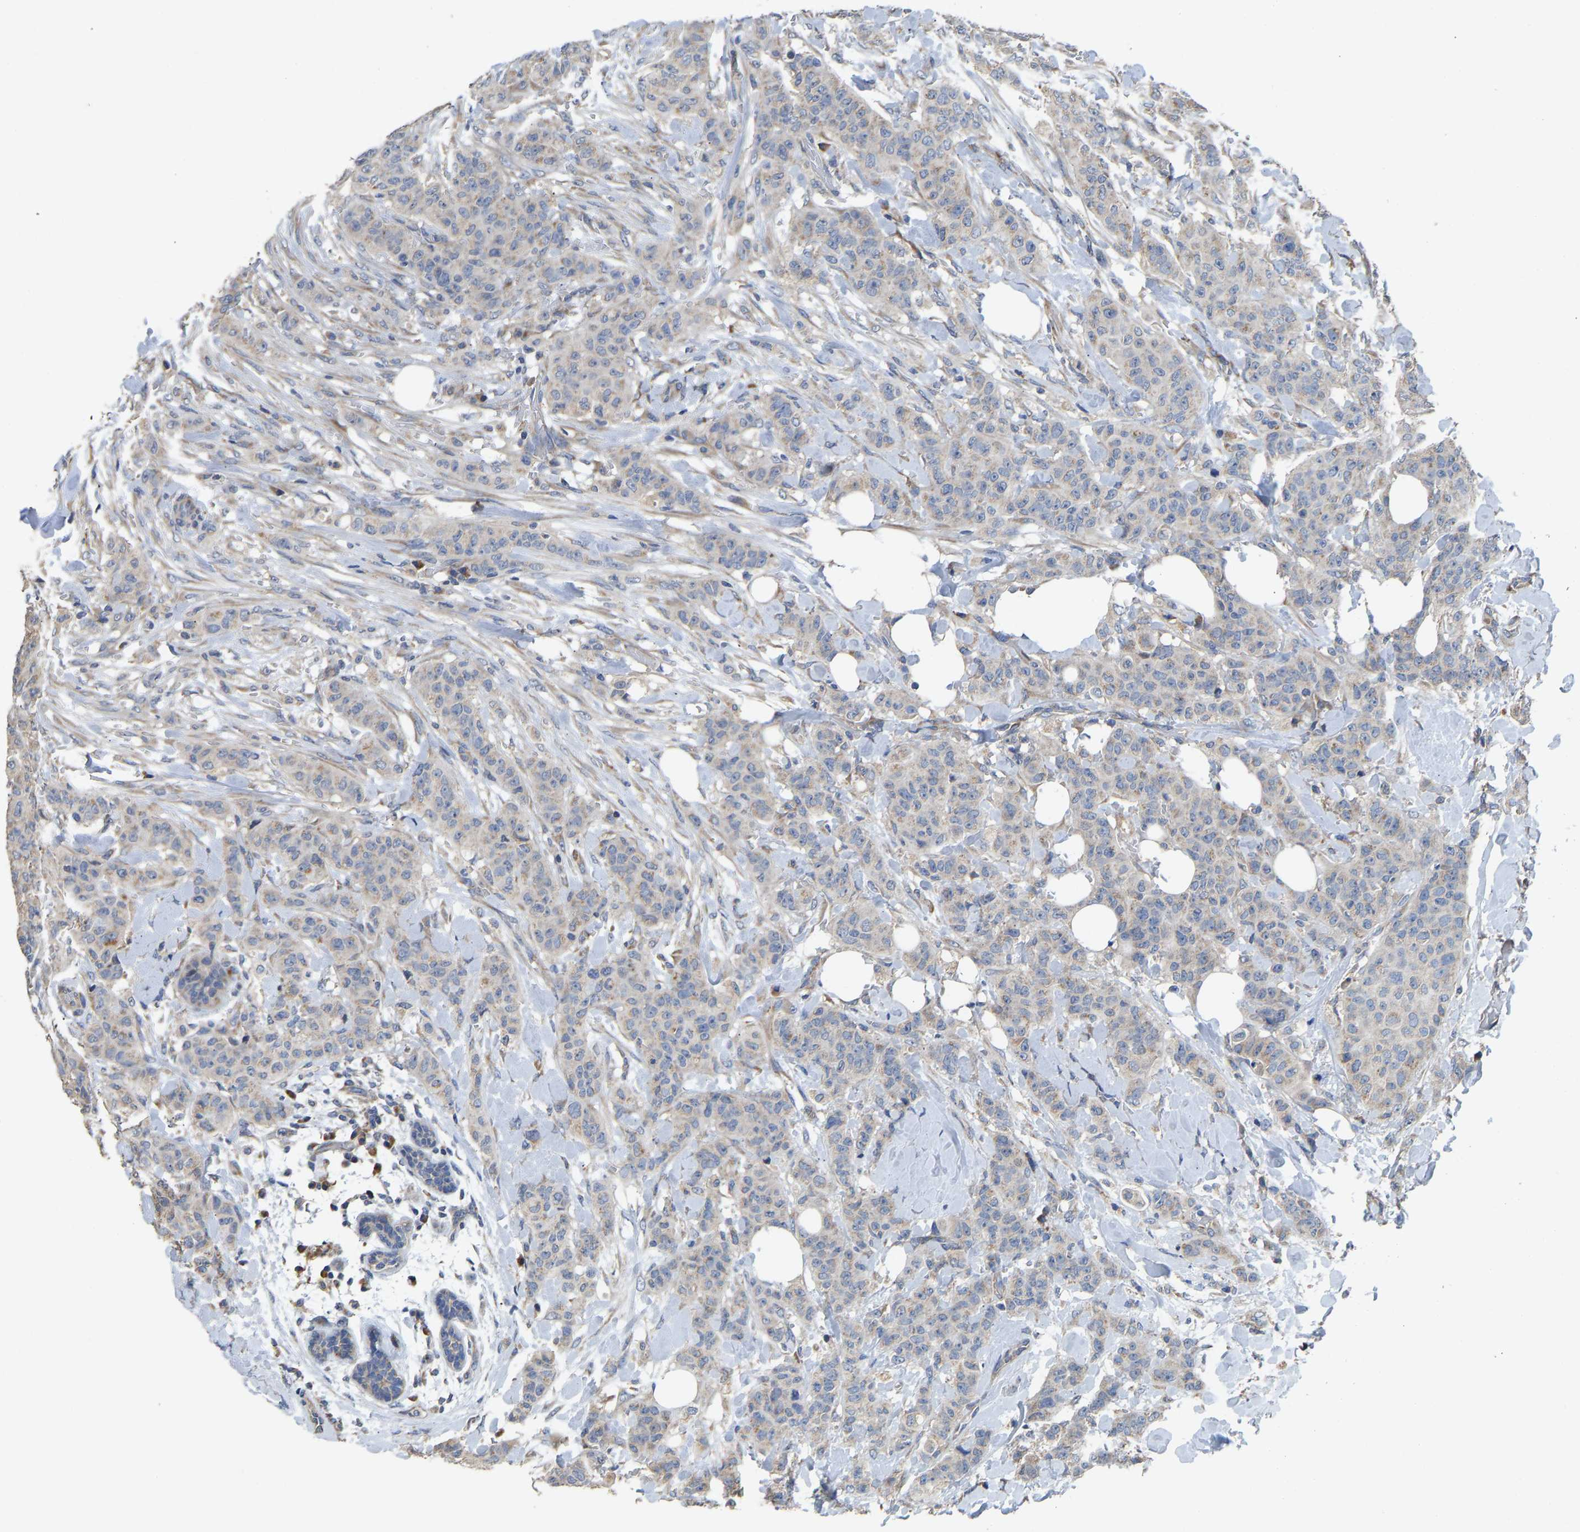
{"staining": {"intensity": "weak", "quantity": "<25%", "location": "cytoplasmic/membranous"}, "tissue": "breast cancer", "cell_type": "Tumor cells", "image_type": "cancer", "snomed": [{"axis": "morphology", "description": "Normal tissue, NOS"}, {"axis": "morphology", "description": "Duct carcinoma"}, {"axis": "topography", "description": "Breast"}], "caption": "This is an immunohistochemistry (IHC) micrograph of human breast cancer. There is no staining in tumor cells.", "gene": "TMEM150A", "patient": {"sex": "female", "age": 40}}